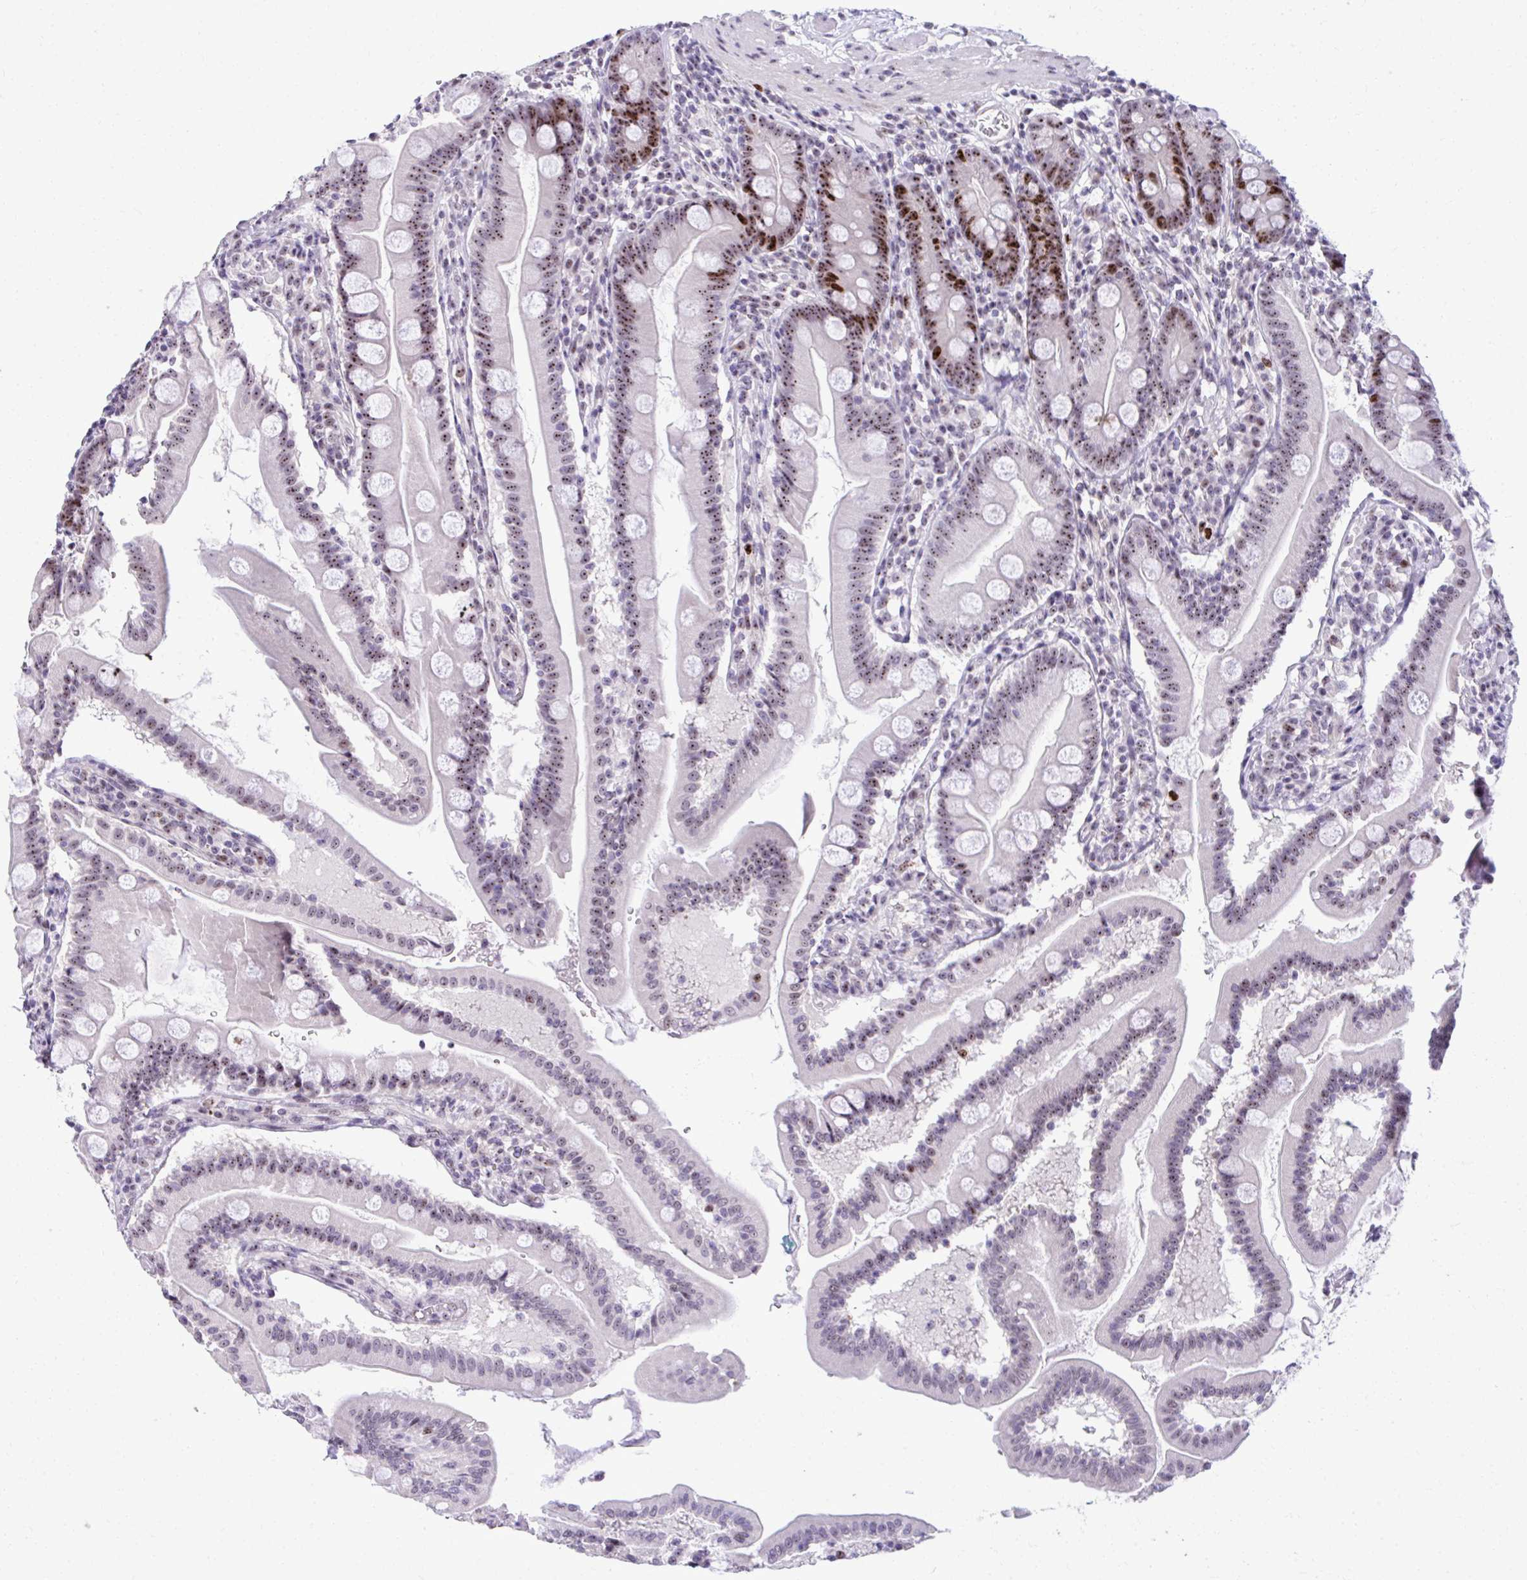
{"staining": {"intensity": "strong", "quantity": "25%-75%", "location": "nuclear"}, "tissue": "duodenum", "cell_type": "Glandular cells", "image_type": "normal", "snomed": [{"axis": "morphology", "description": "Normal tissue, NOS"}, {"axis": "topography", "description": "Duodenum"}], "caption": "Normal duodenum was stained to show a protein in brown. There is high levels of strong nuclear expression in about 25%-75% of glandular cells. (brown staining indicates protein expression, while blue staining denotes nuclei).", "gene": "CEP72", "patient": {"sex": "female", "age": 67}}